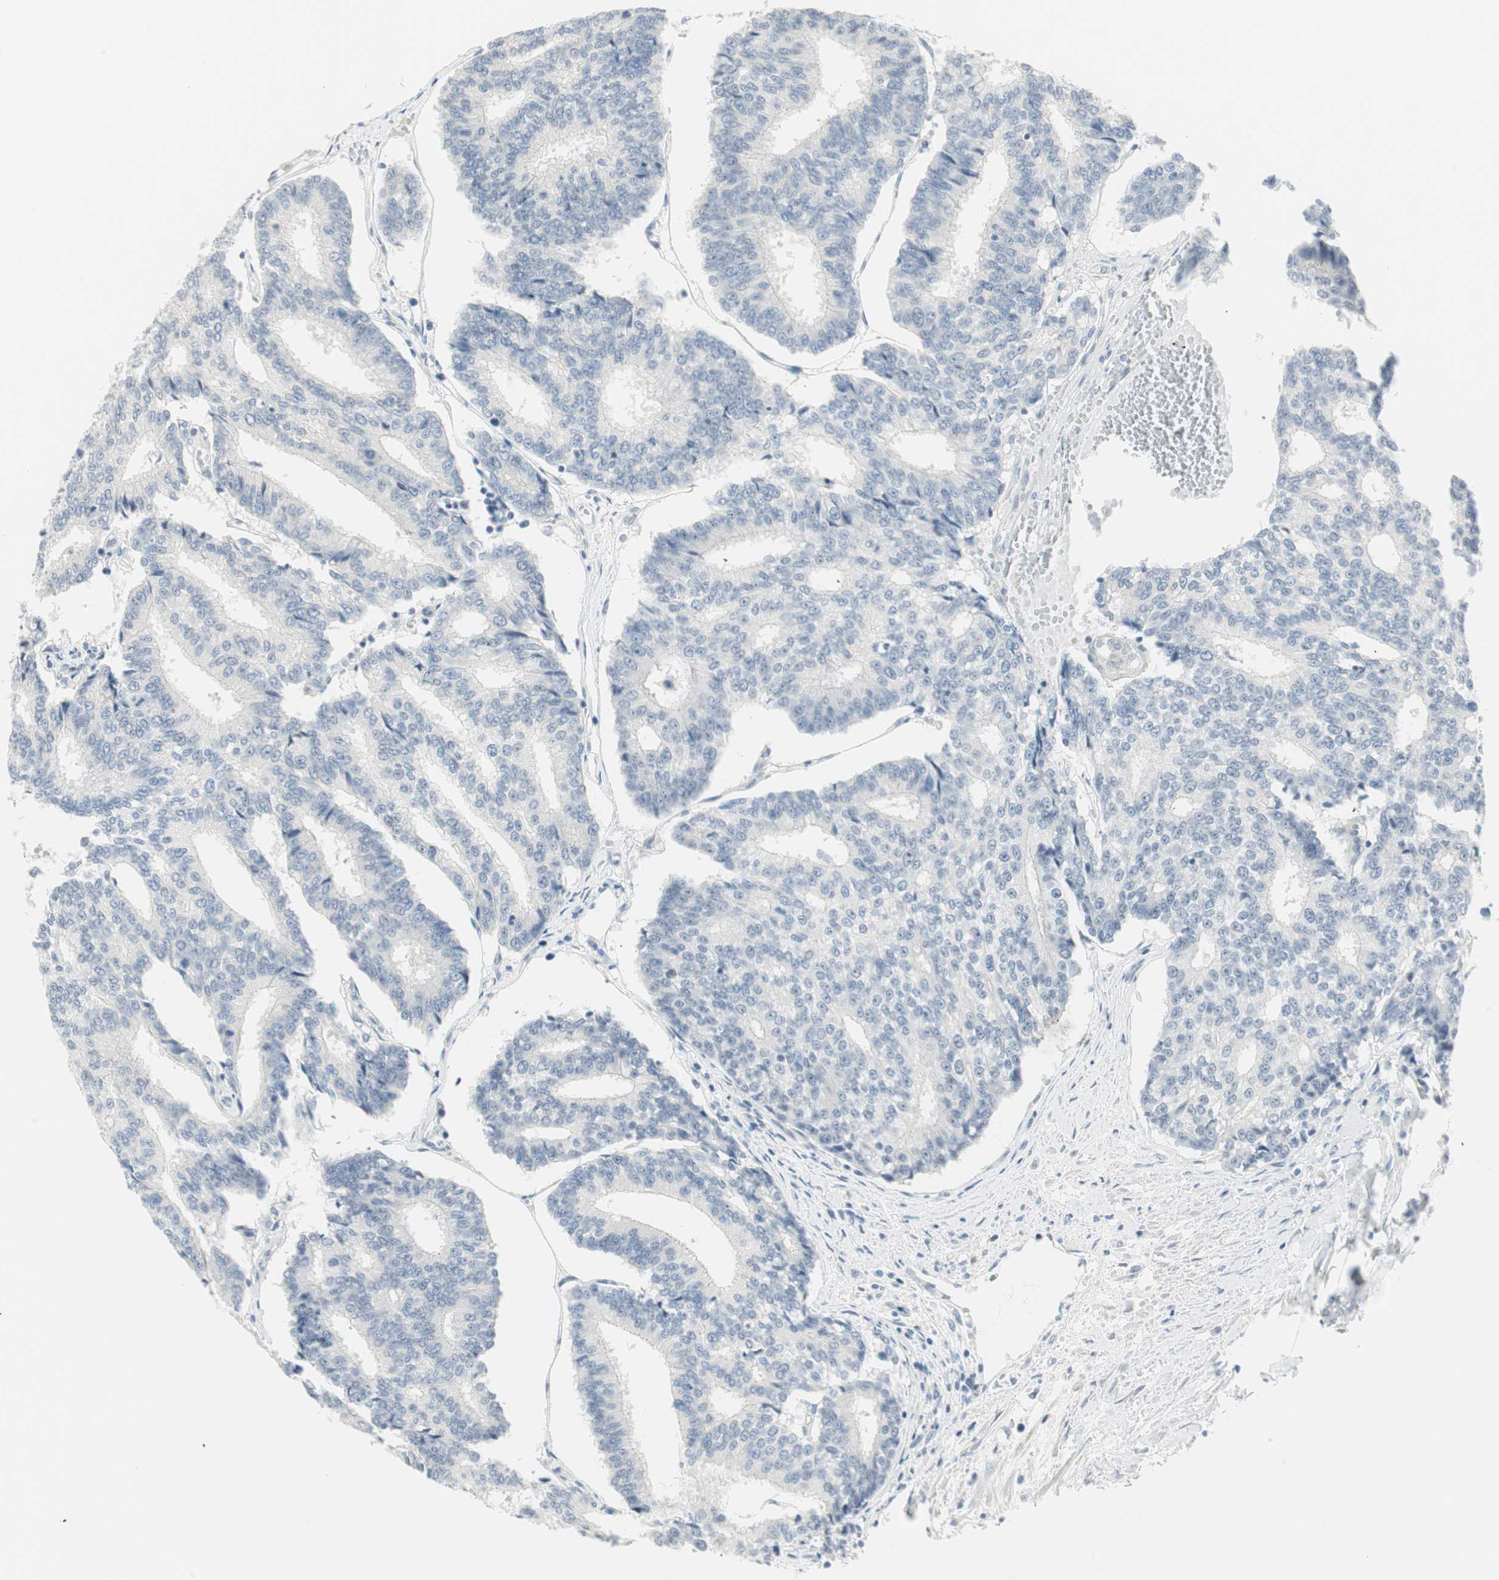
{"staining": {"intensity": "negative", "quantity": "none", "location": "none"}, "tissue": "prostate cancer", "cell_type": "Tumor cells", "image_type": "cancer", "snomed": [{"axis": "morphology", "description": "Adenocarcinoma, High grade"}, {"axis": "topography", "description": "Prostate"}], "caption": "Immunohistochemistry photomicrograph of human prostate cancer stained for a protein (brown), which displays no expression in tumor cells.", "gene": "MLLT10", "patient": {"sex": "male", "age": 55}}